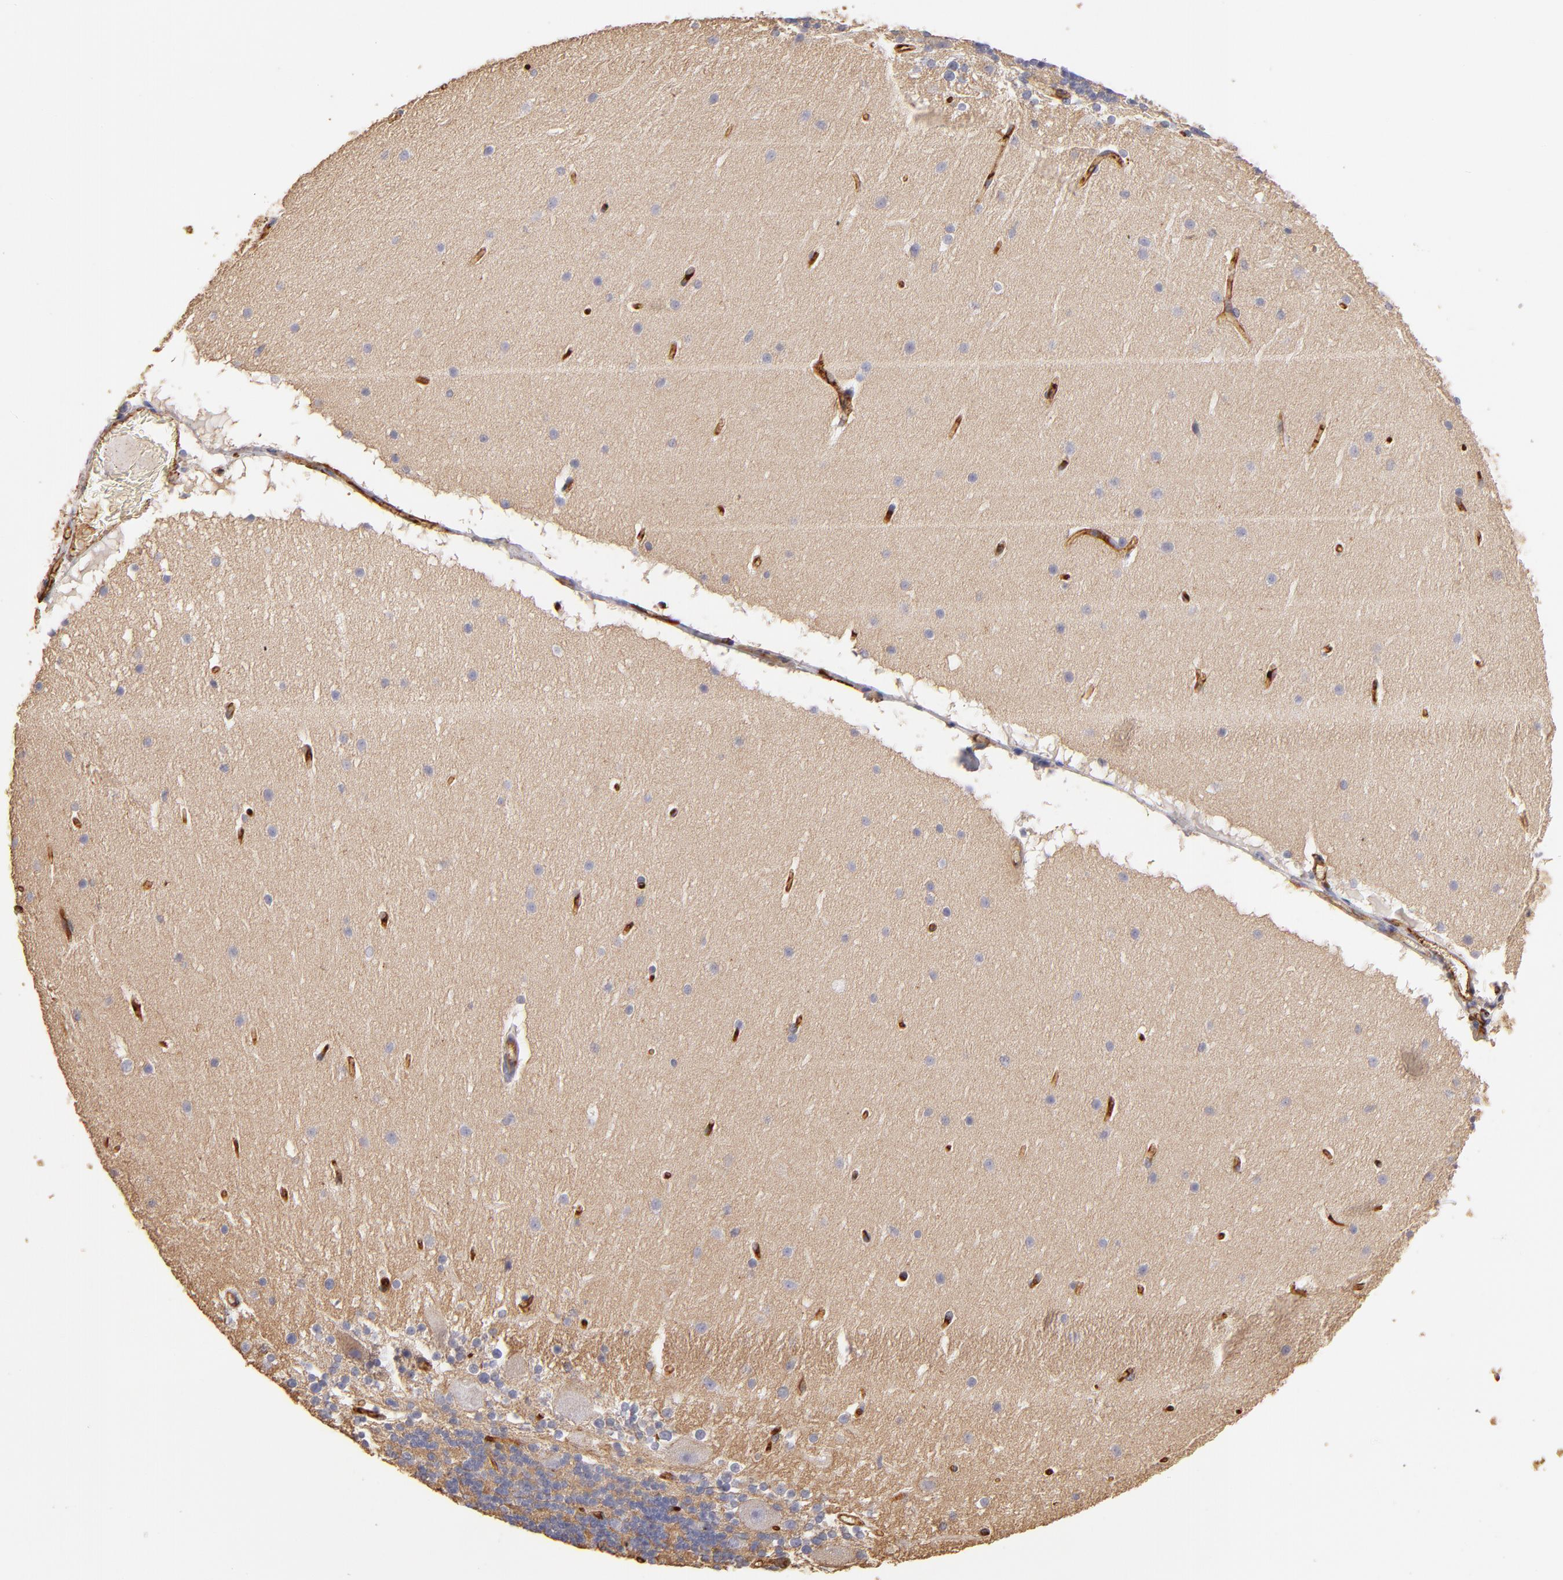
{"staining": {"intensity": "negative", "quantity": "none", "location": "none"}, "tissue": "cerebellum", "cell_type": "Cells in granular layer", "image_type": "normal", "snomed": [{"axis": "morphology", "description": "Normal tissue, NOS"}, {"axis": "topography", "description": "Cerebellum"}], "caption": "High power microscopy histopathology image of an immunohistochemistry histopathology image of normal cerebellum, revealing no significant staining in cells in granular layer.", "gene": "ABCB1", "patient": {"sex": "female", "age": 19}}